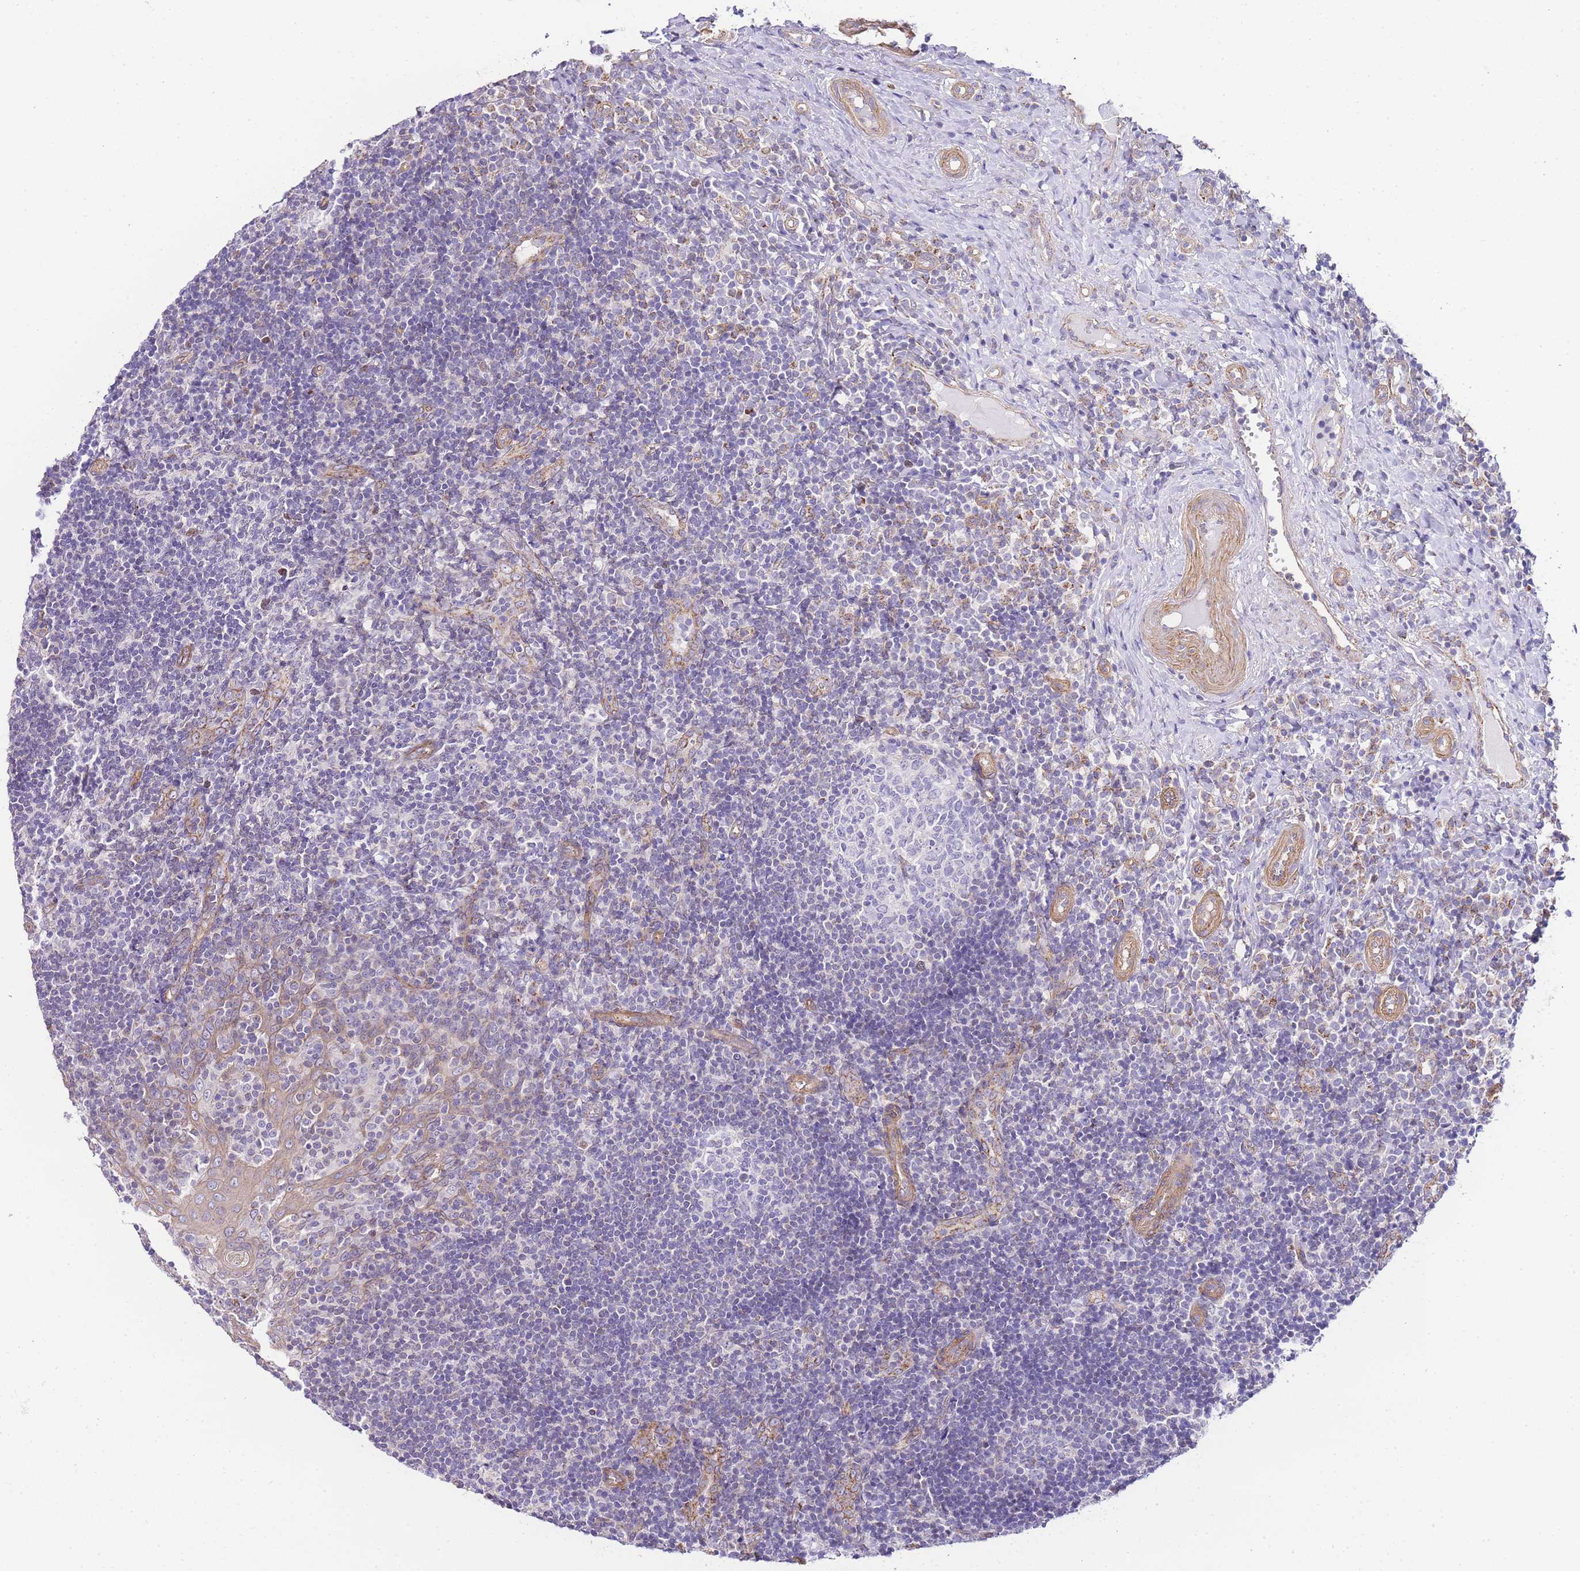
{"staining": {"intensity": "negative", "quantity": "none", "location": "none"}, "tissue": "tonsil", "cell_type": "Germinal center cells", "image_type": "normal", "snomed": [{"axis": "morphology", "description": "Normal tissue, NOS"}, {"axis": "topography", "description": "Tonsil"}], "caption": "DAB immunohistochemical staining of benign tonsil shows no significant positivity in germinal center cells.", "gene": "PDCD7", "patient": {"sex": "female", "age": 40}}